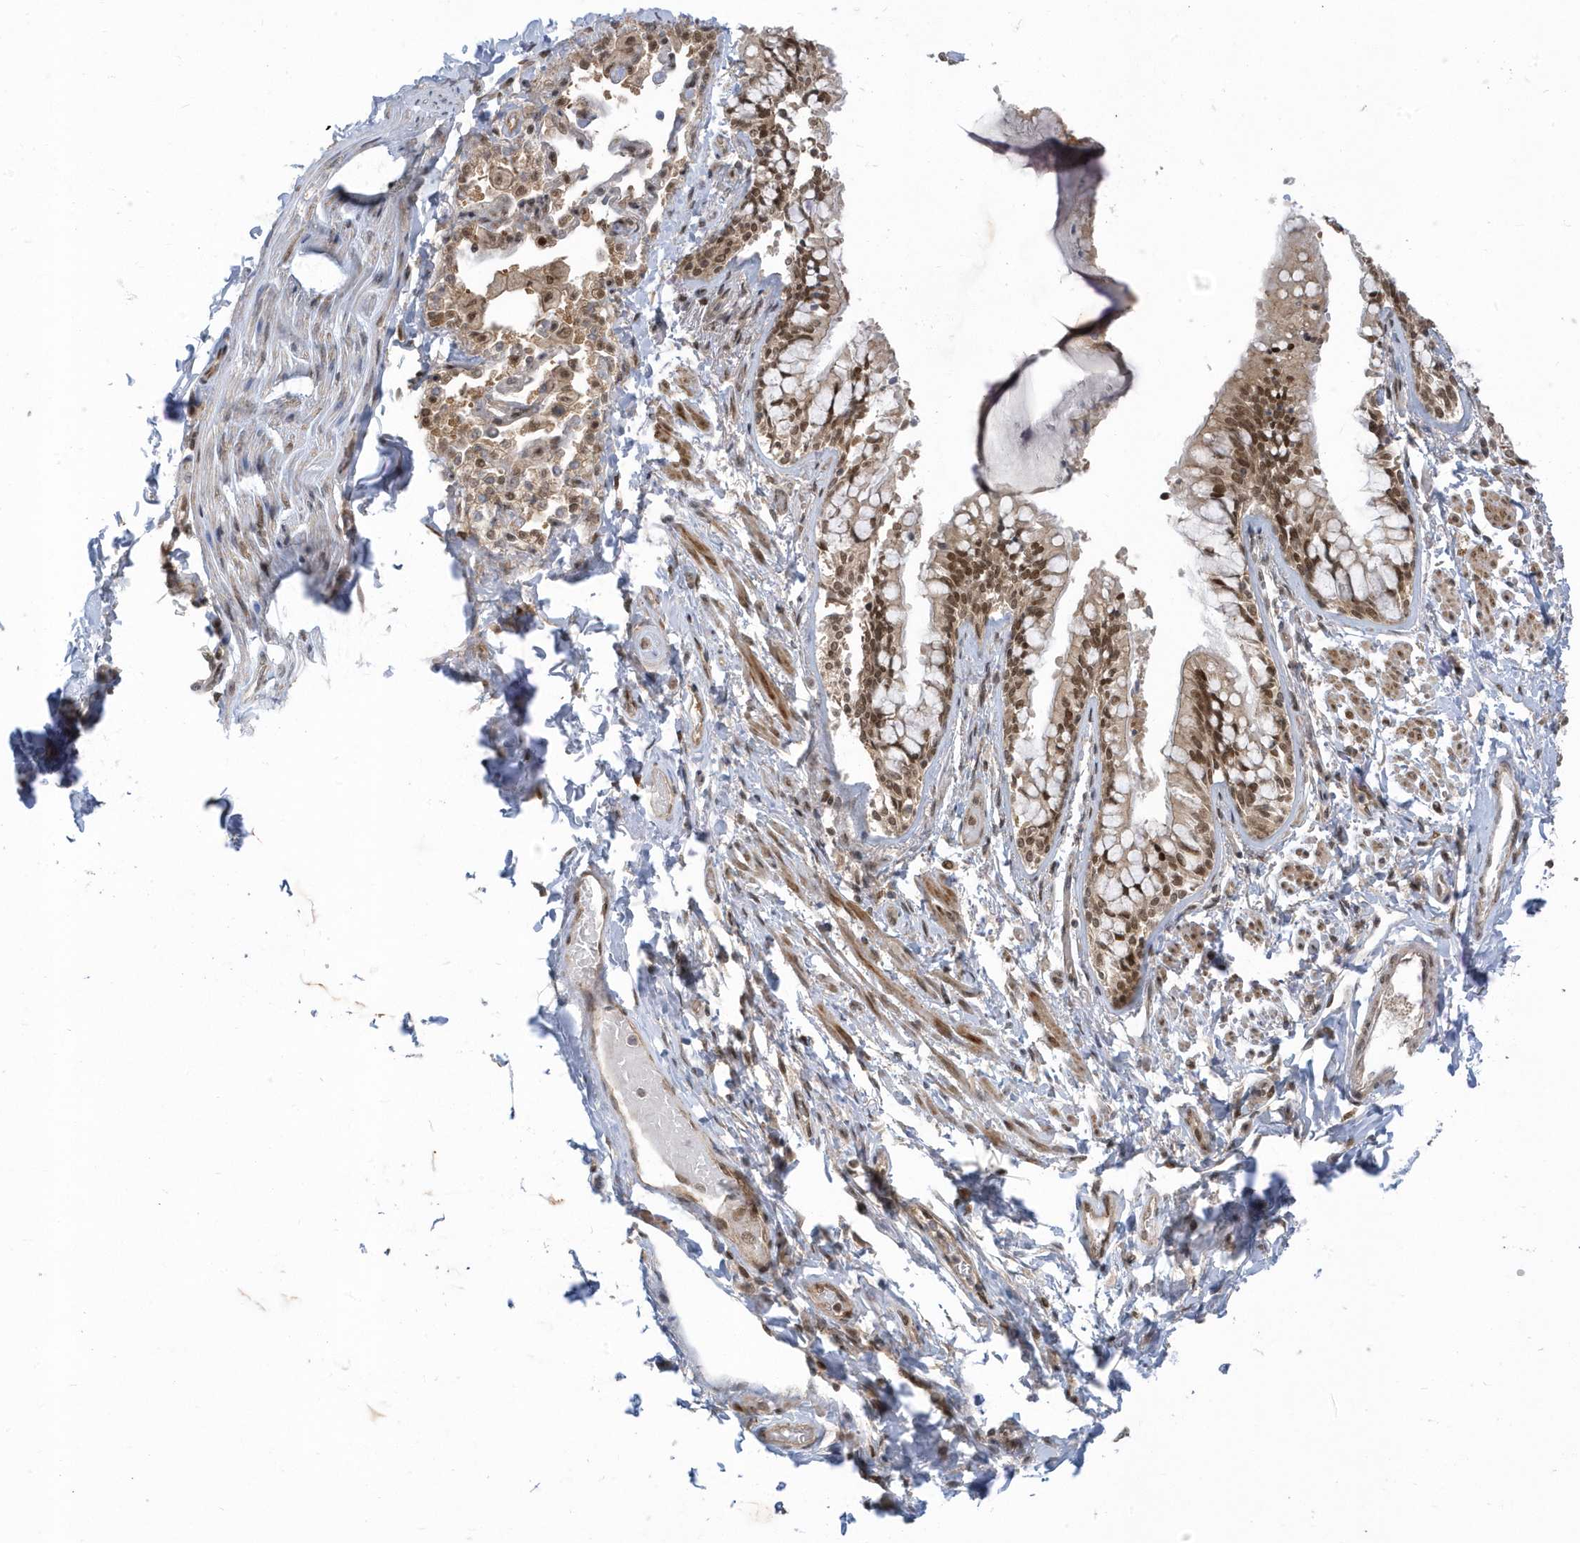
{"staining": {"intensity": "moderate", "quantity": ">75%", "location": "cytoplasmic/membranous,nuclear"}, "tissue": "bronchus", "cell_type": "Respiratory epithelial cells", "image_type": "normal", "snomed": [{"axis": "morphology", "description": "Normal tissue, NOS"}, {"axis": "morphology", "description": "Inflammation, NOS"}, {"axis": "topography", "description": "Lung"}], "caption": "A histopathology image showing moderate cytoplasmic/membranous,nuclear expression in approximately >75% of respiratory epithelial cells in normal bronchus, as visualized by brown immunohistochemical staining.", "gene": "USP53", "patient": {"sex": "female", "age": 46}}